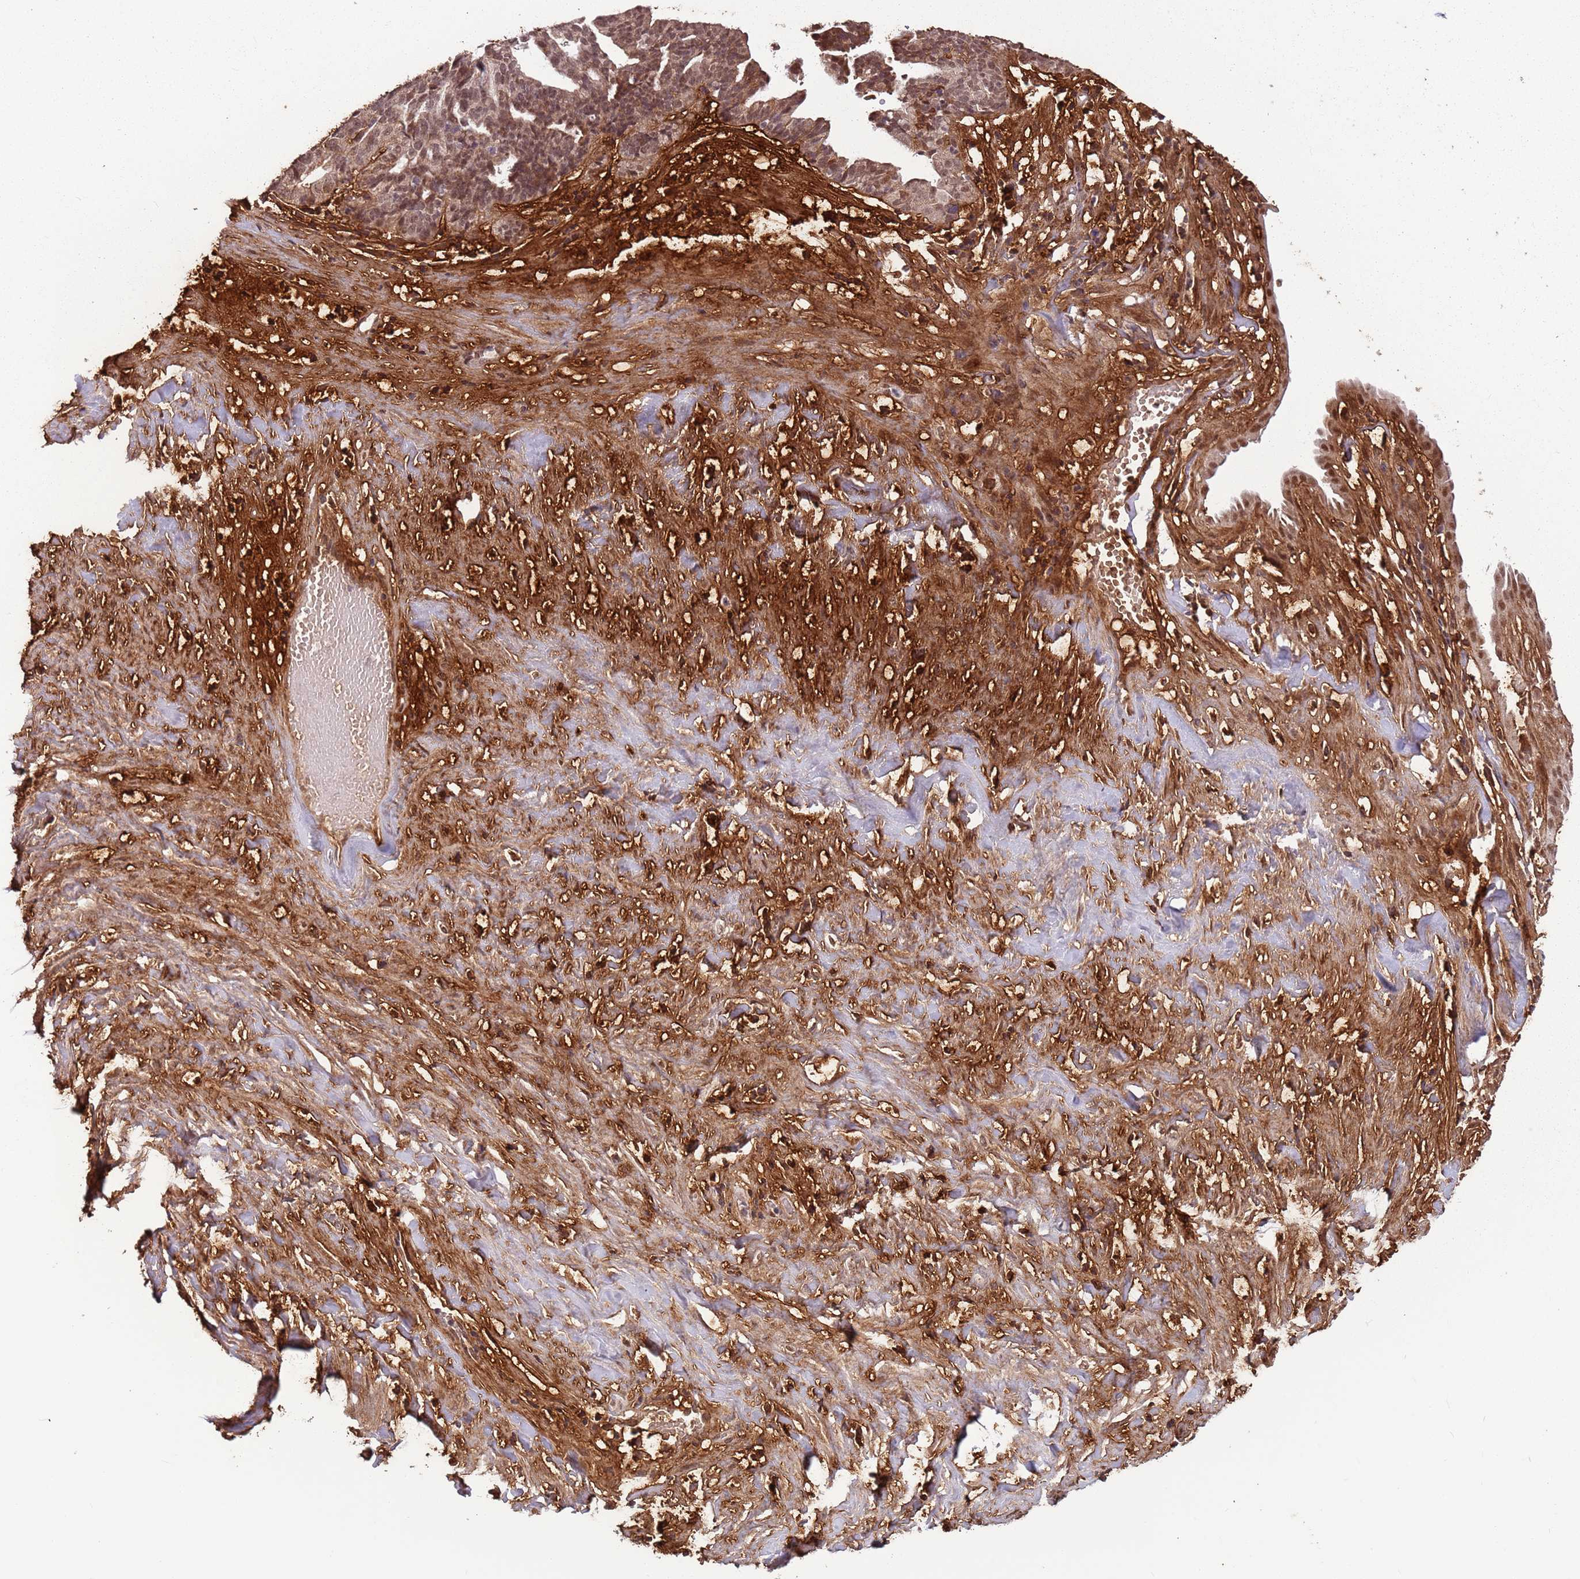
{"staining": {"intensity": "moderate", "quantity": ">75%", "location": "nuclear"}, "tissue": "ovarian cancer", "cell_type": "Tumor cells", "image_type": "cancer", "snomed": [{"axis": "morphology", "description": "Cystadenocarcinoma, serous, NOS"}, {"axis": "topography", "description": "Ovary"}], "caption": "The photomicrograph displays staining of serous cystadenocarcinoma (ovarian), revealing moderate nuclear protein staining (brown color) within tumor cells.", "gene": "POLR3H", "patient": {"sex": "female", "age": 59}}